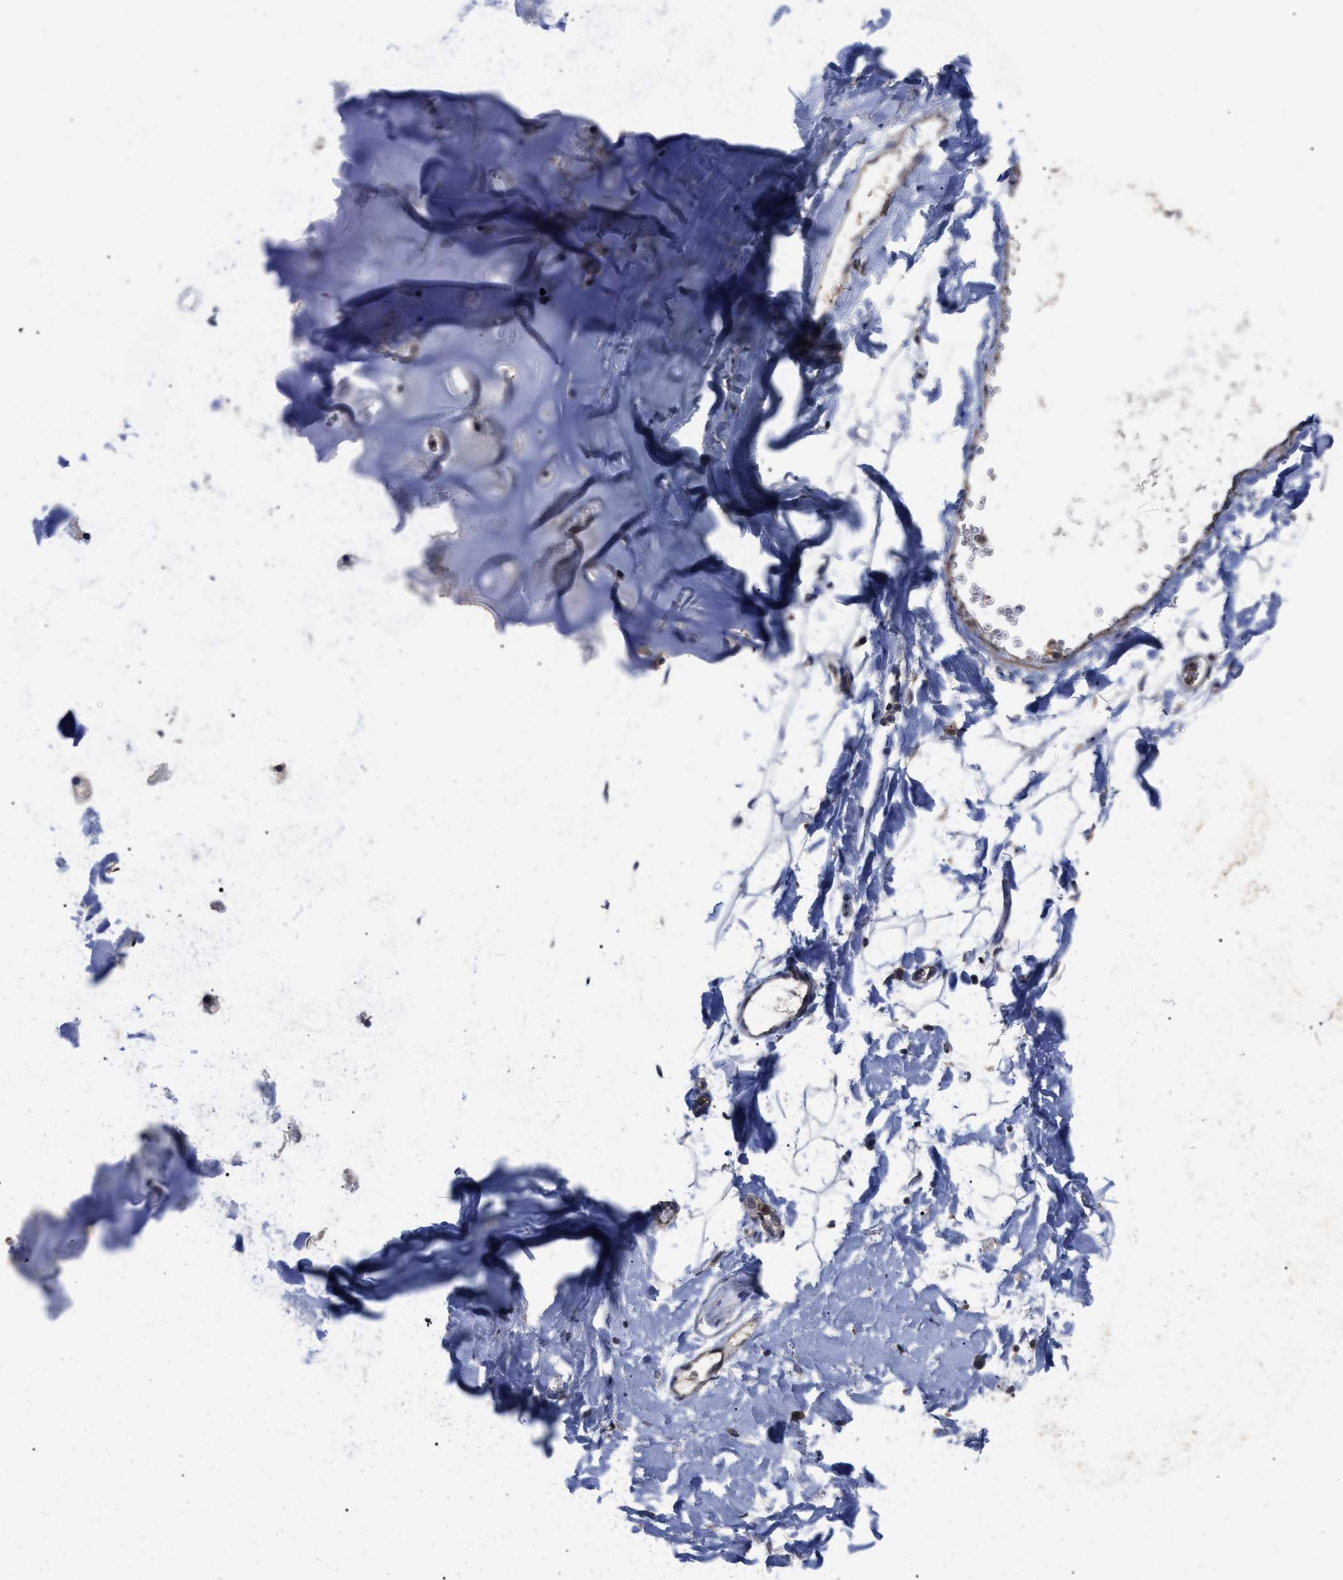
{"staining": {"intensity": "negative", "quantity": "none", "location": "none"}, "tissue": "adipose tissue", "cell_type": "Adipocytes", "image_type": "normal", "snomed": [{"axis": "morphology", "description": "Normal tissue, NOS"}, {"axis": "topography", "description": "Cartilage tissue"}, {"axis": "topography", "description": "Bronchus"}], "caption": "Histopathology image shows no significant protein expression in adipocytes of normal adipose tissue. (DAB (3,3'-diaminobenzidine) IHC visualized using brightfield microscopy, high magnification).", "gene": "BTN2A1", "patient": {"sex": "female", "age": 53}}